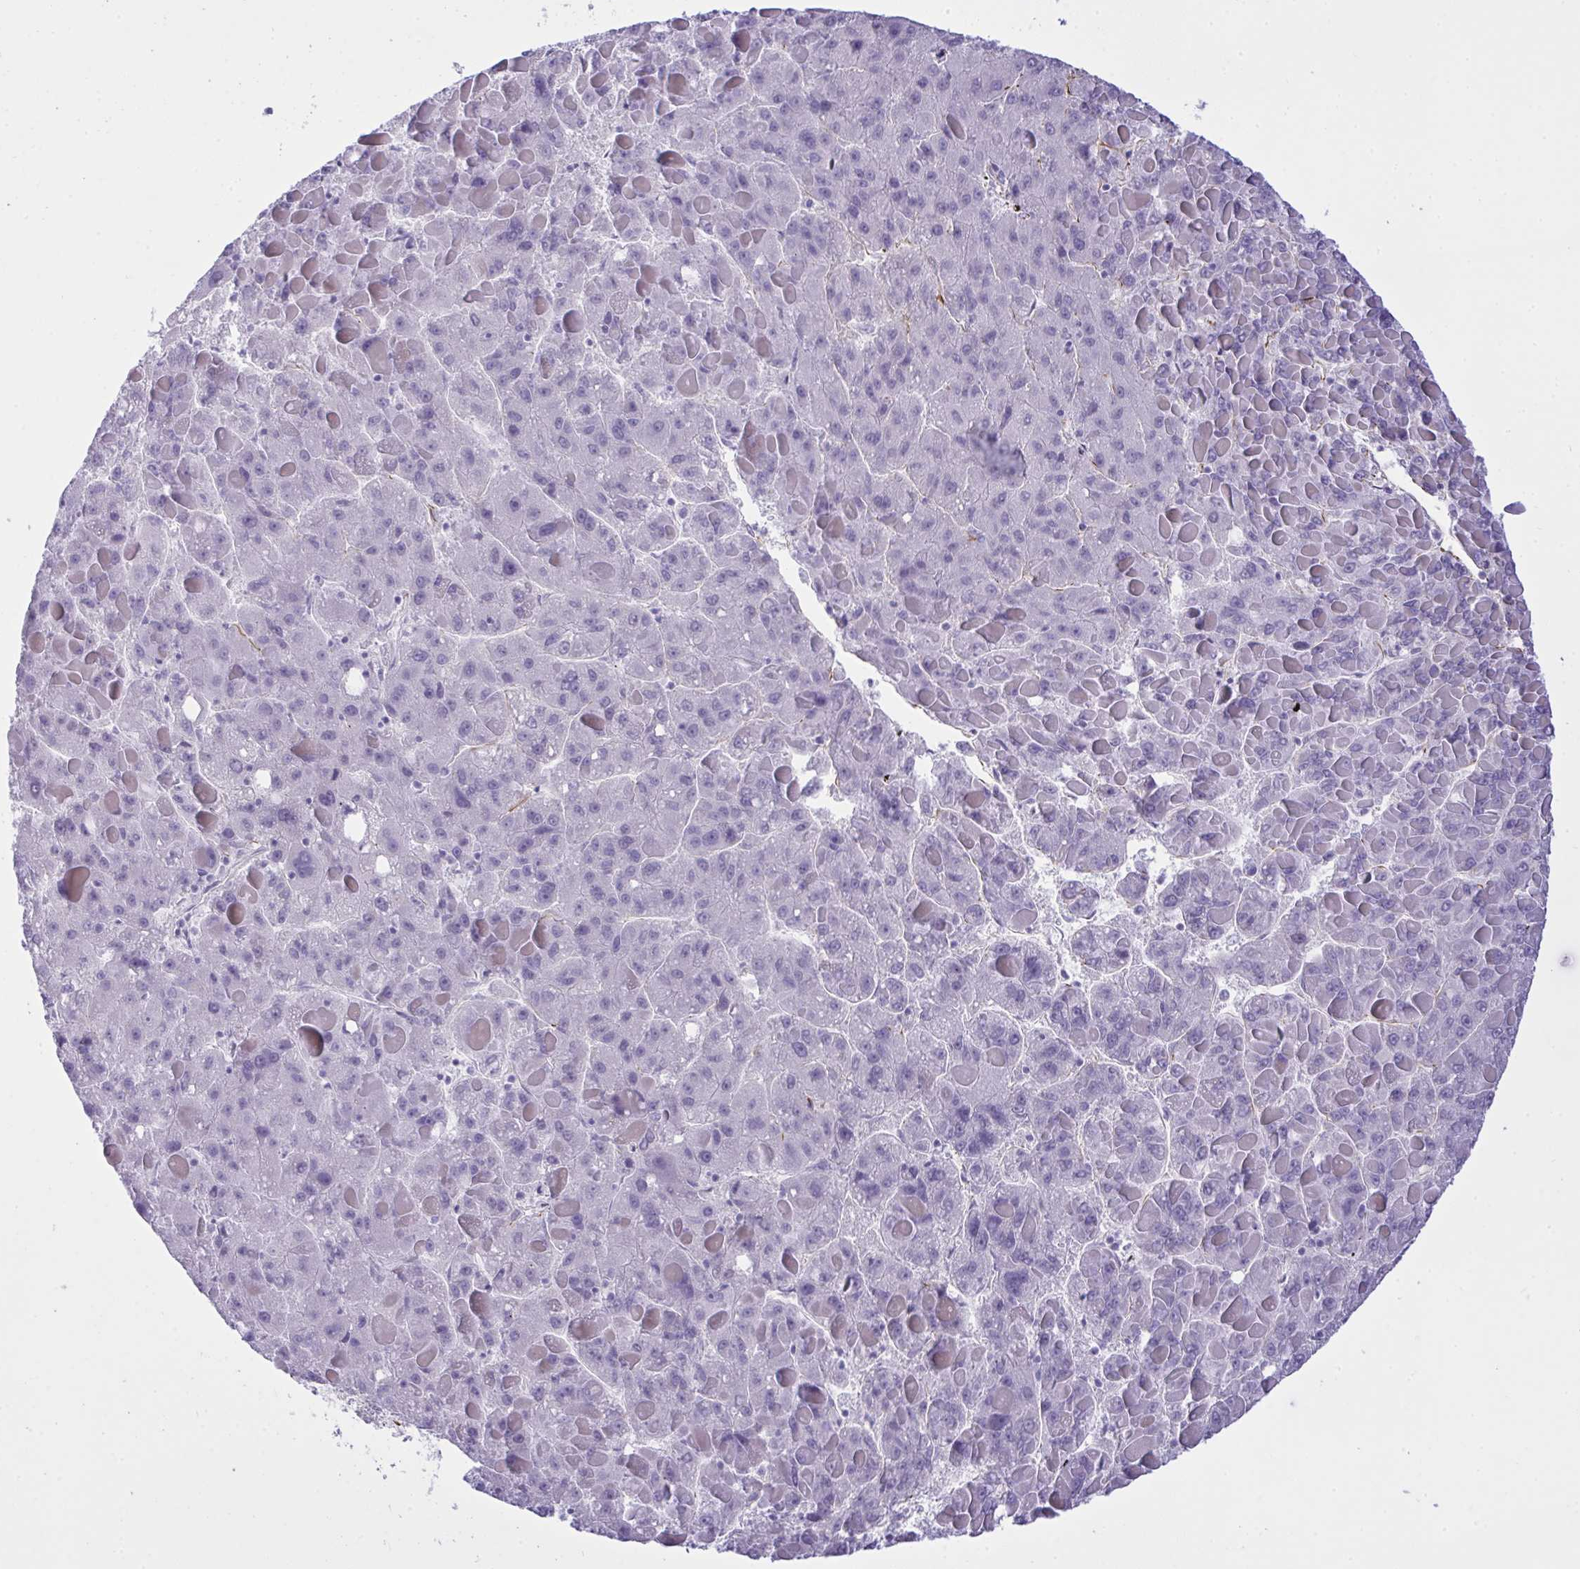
{"staining": {"intensity": "negative", "quantity": "none", "location": "none"}, "tissue": "liver cancer", "cell_type": "Tumor cells", "image_type": "cancer", "snomed": [{"axis": "morphology", "description": "Carcinoma, Hepatocellular, NOS"}, {"axis": "topography", "description": "Liver"}], "caption": "Immunohistochemical staining of human liver cancer (hepatocellular carcinoma) reveals no significant expression in tumor cells. (DAB (3,3'-diaminobenzidine) immunohistochemistry, high magnification).", "gene": "SLC35B1", "patient": {"sex": "female", "age": 82}}